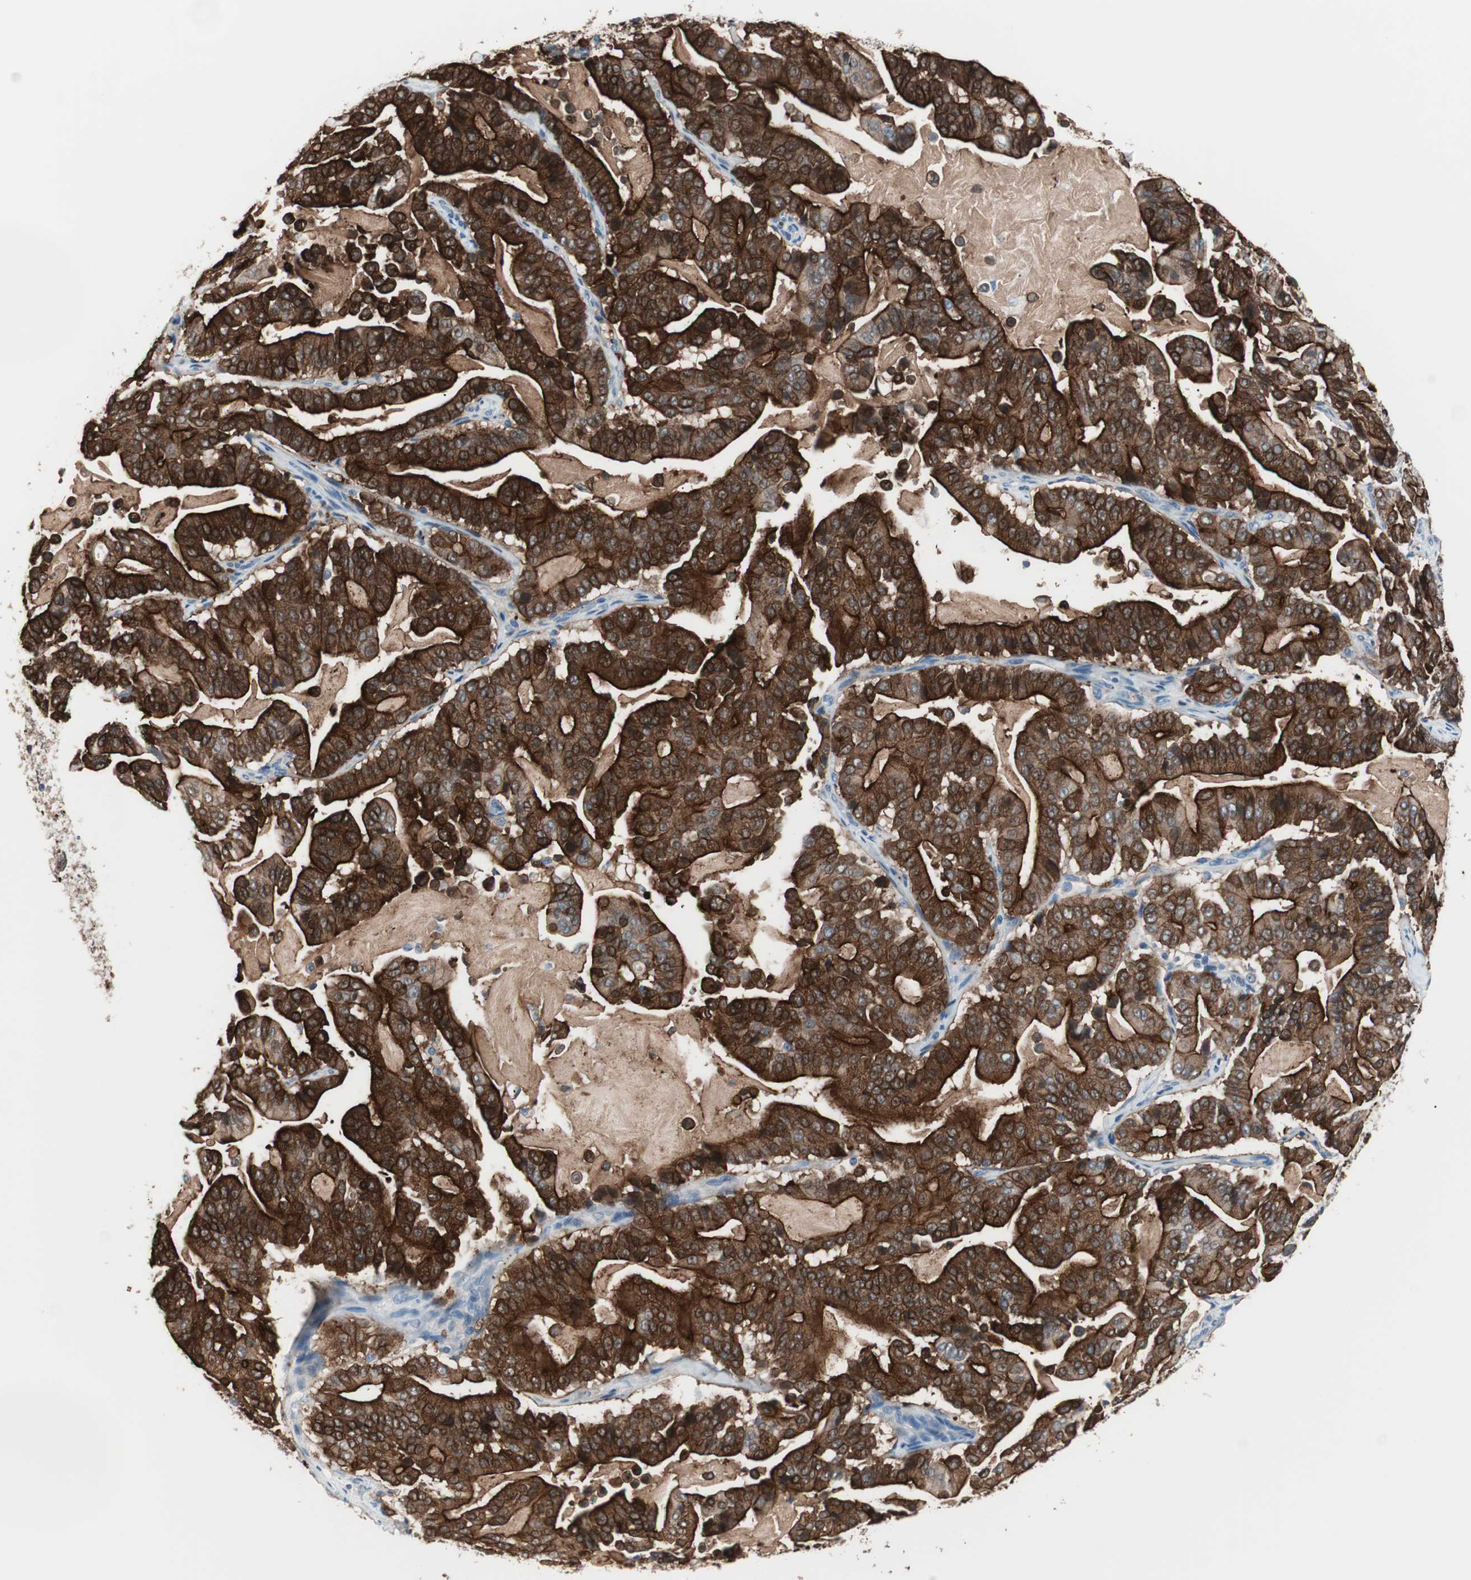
{"staining": {"intensity": "strong", "quantity": ">75%", "location": "cytoplasmic/membranous"}, "tissue": "pancreatic cancer", "cell_type": "Tumor cells", "image_type": "cancer", "snomed": [{"axis": "morphology", "description": "Adenocarcinoma, NOS"}, {"axis": "topography", "description": "Pancreas"}], "caption": "Pancreatic cancer was stained to show a protein in brown. There is high levels of strong cytoplasmic/membranous expression in approximately >75% of tumor cells.", "gene": "VIL1", "patient": {"sex": "male", "age": 63}}